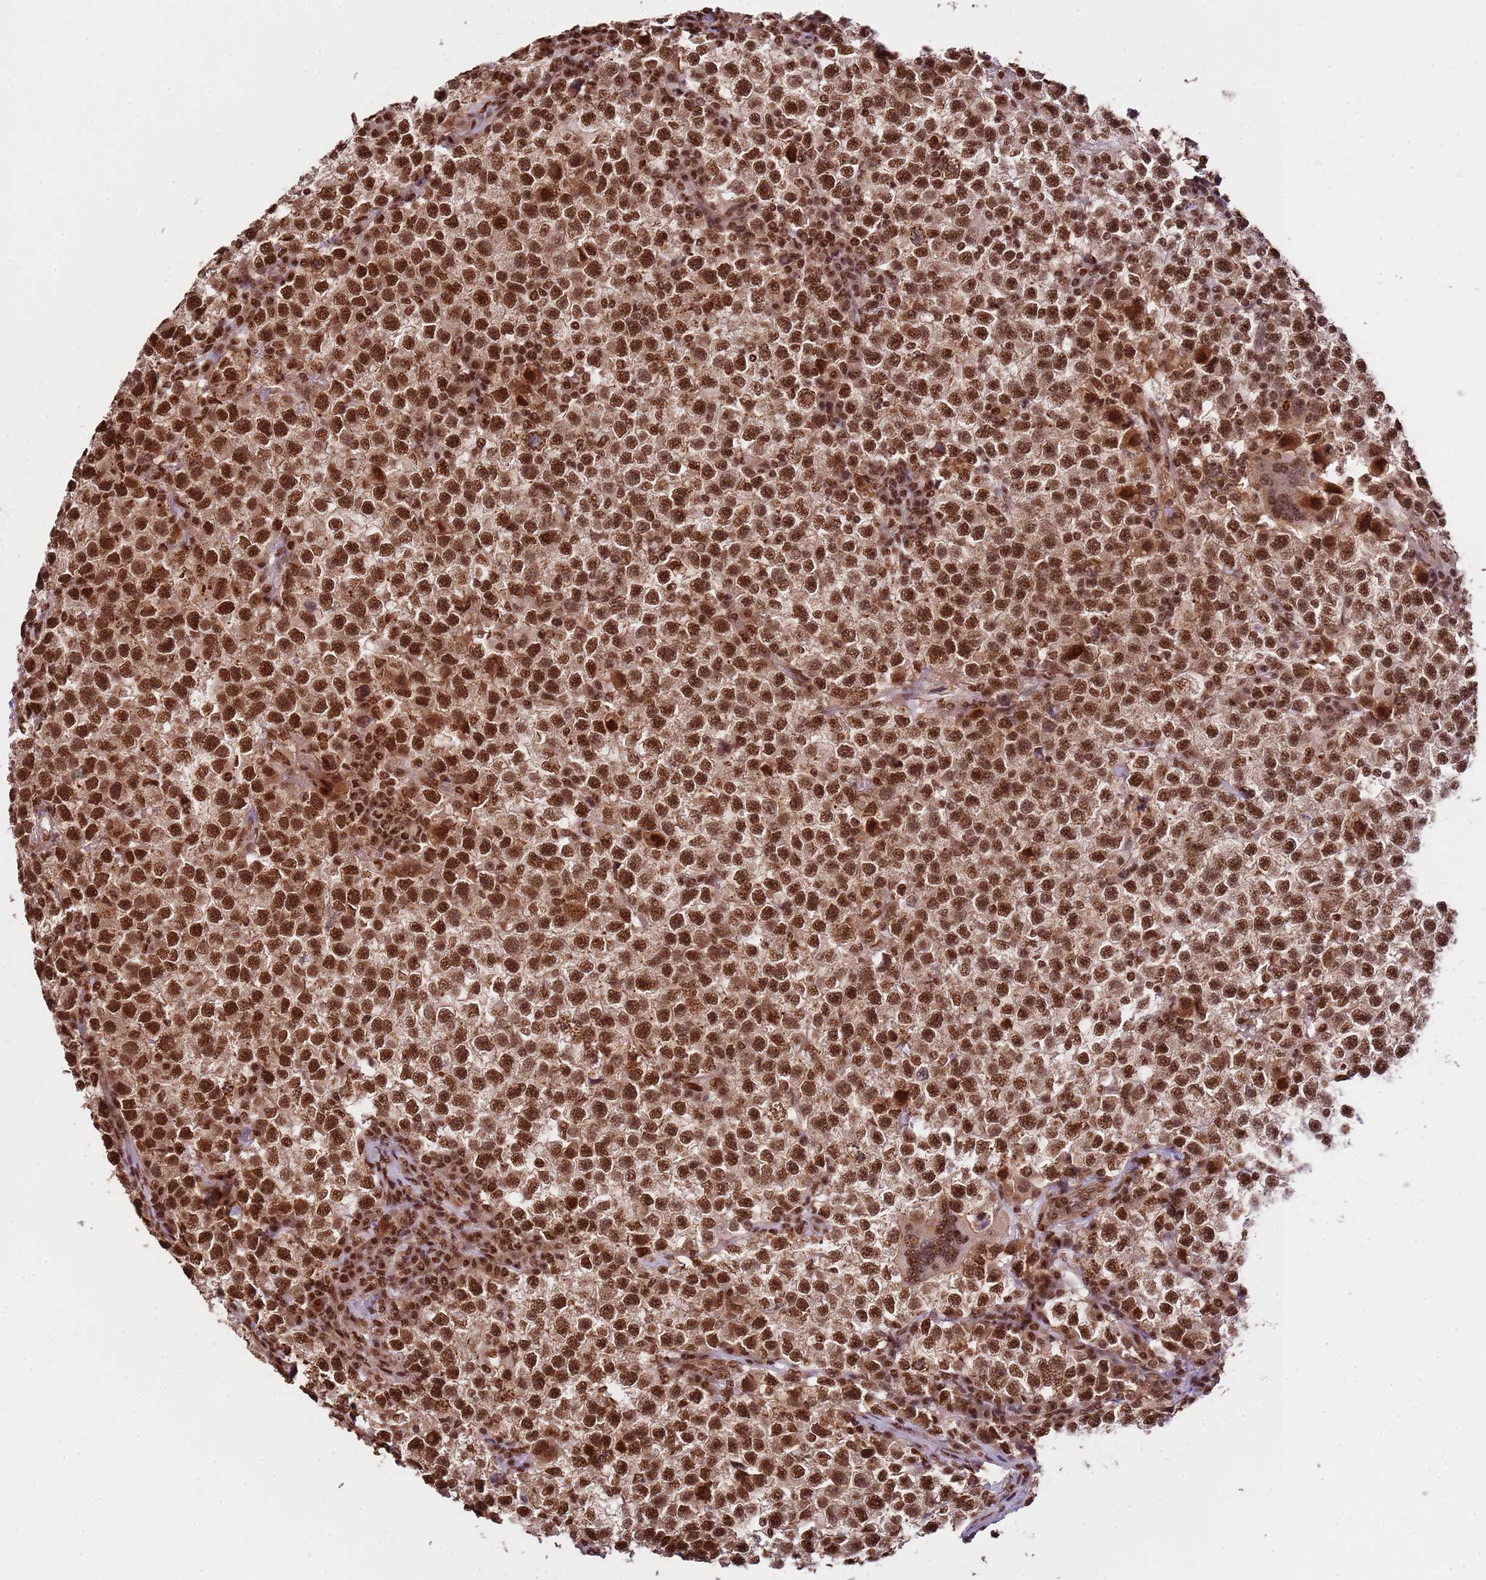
{"staining": {"intensity": "strong", "quantity": ">75%", "location": "nuclear"}, "tissue": "testis cancer", "cell_type": "Tumor cells", "image_type": "cancer", "snomed": [{"axis": "morphology", "description": "Seminoma, NOS"}, {"axis": "topography", "description": "Testis"}], "caption": "IHC histopathology image of testis cancer stained for a protein (brown), which shows high levels of strong nuclear expression in about >75% of tumor cells.", "gene": "ZBTB12", "patient": {"sex": "male", "age": 22}}